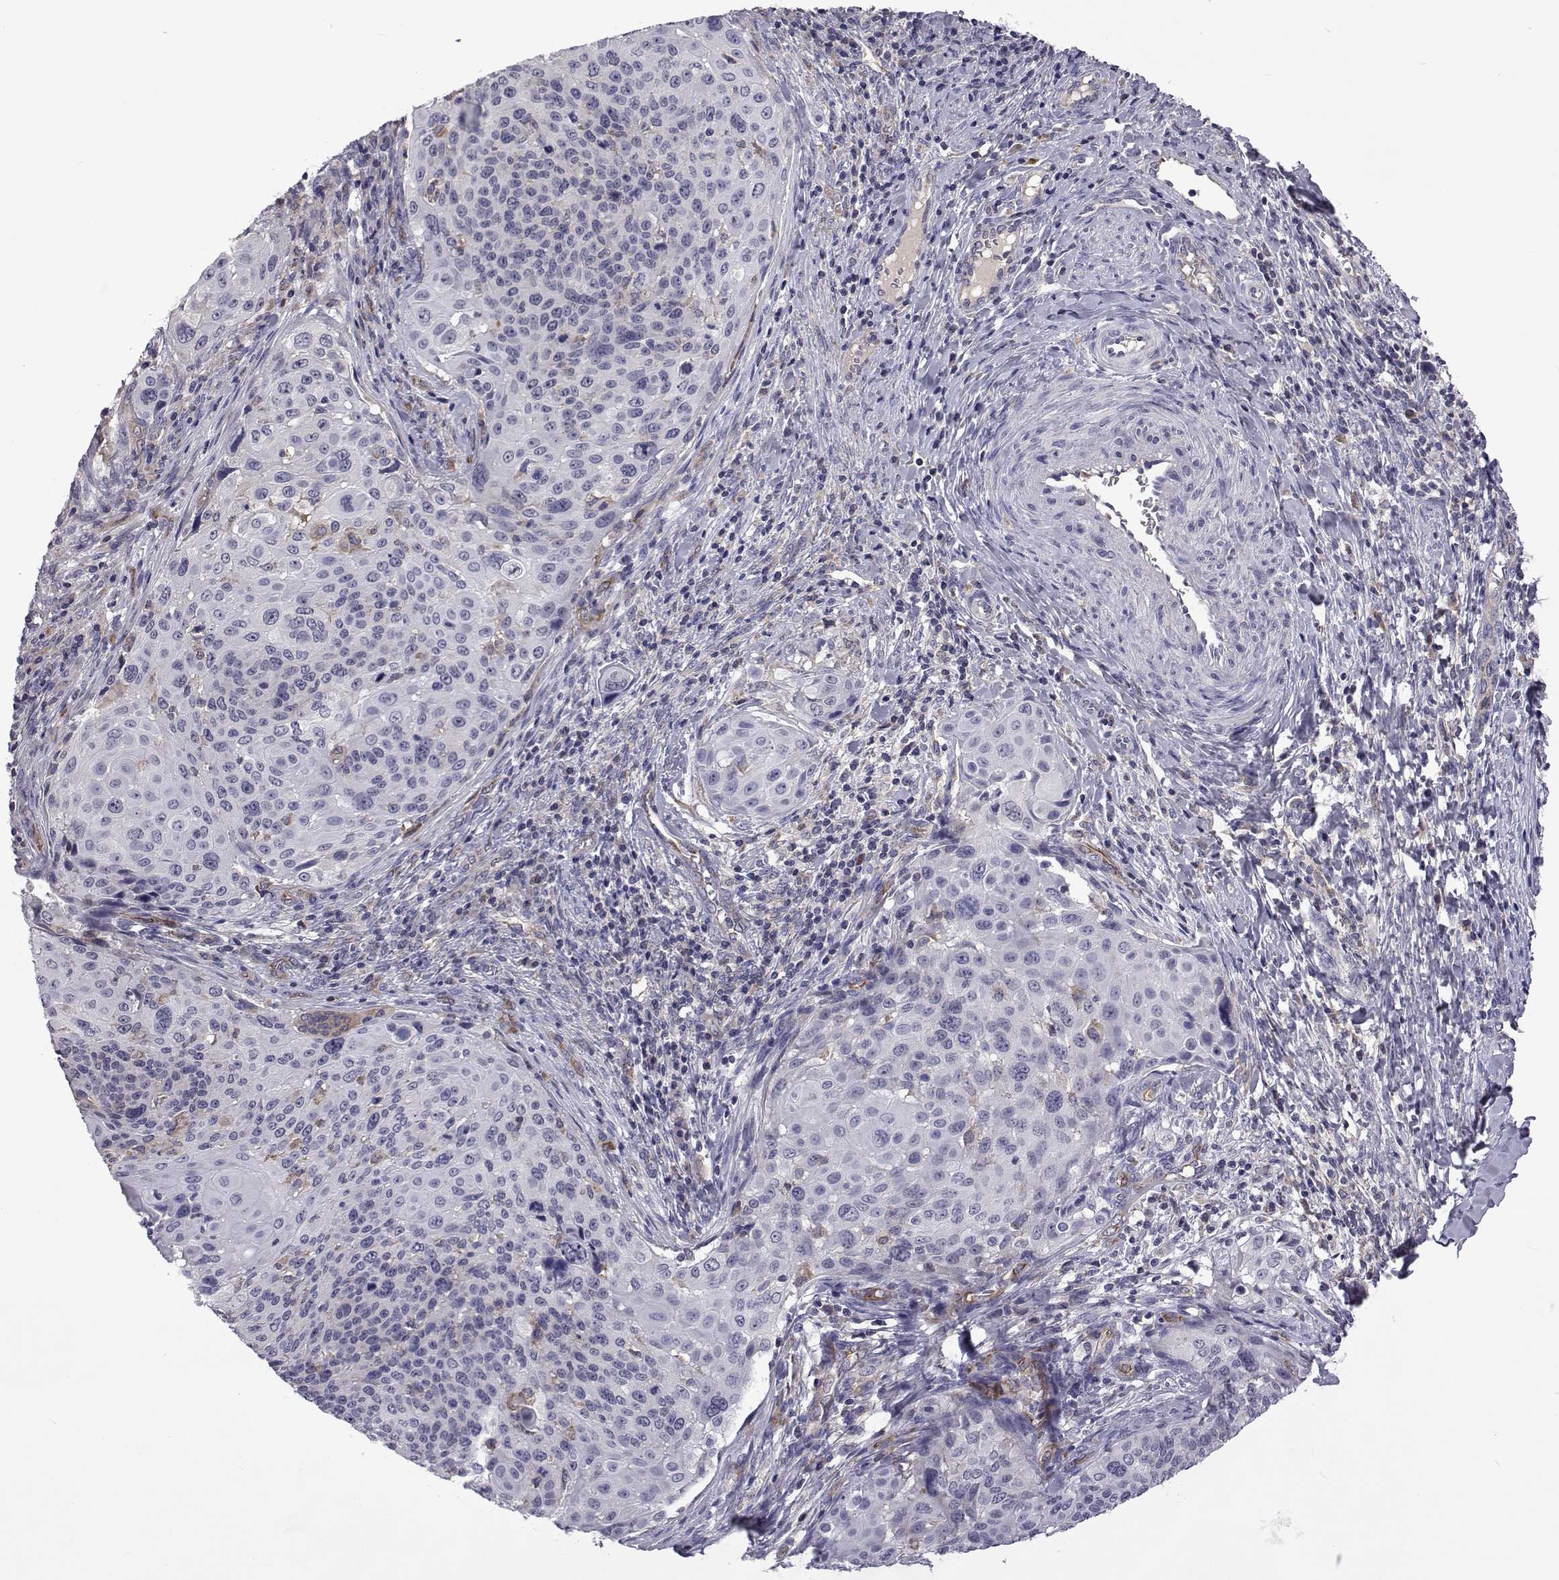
{"staining": {"intensity": "negative", "quantity": "none", "location": "none"}, "tissue": "cervical cancer", "cell_type": "Tumor cells", "image_type": "cancer", "snomed": [{"axis": "morphology", "description": "Squamous cell carcinoma, NOS"}, {"axis": "topography", "description": "Cervix"}], "caption": "A high-resolution histopathology image shows IHC staining of cervical cancer (squamous cell carcinoma), which displays no significant staining in tumor cells. (DAB immunohistochemistry (IHC) visualized using brightfield microscopy, high magnification).", "gene": "TCF15", "patient": {"sex": "female", "age": 49}}